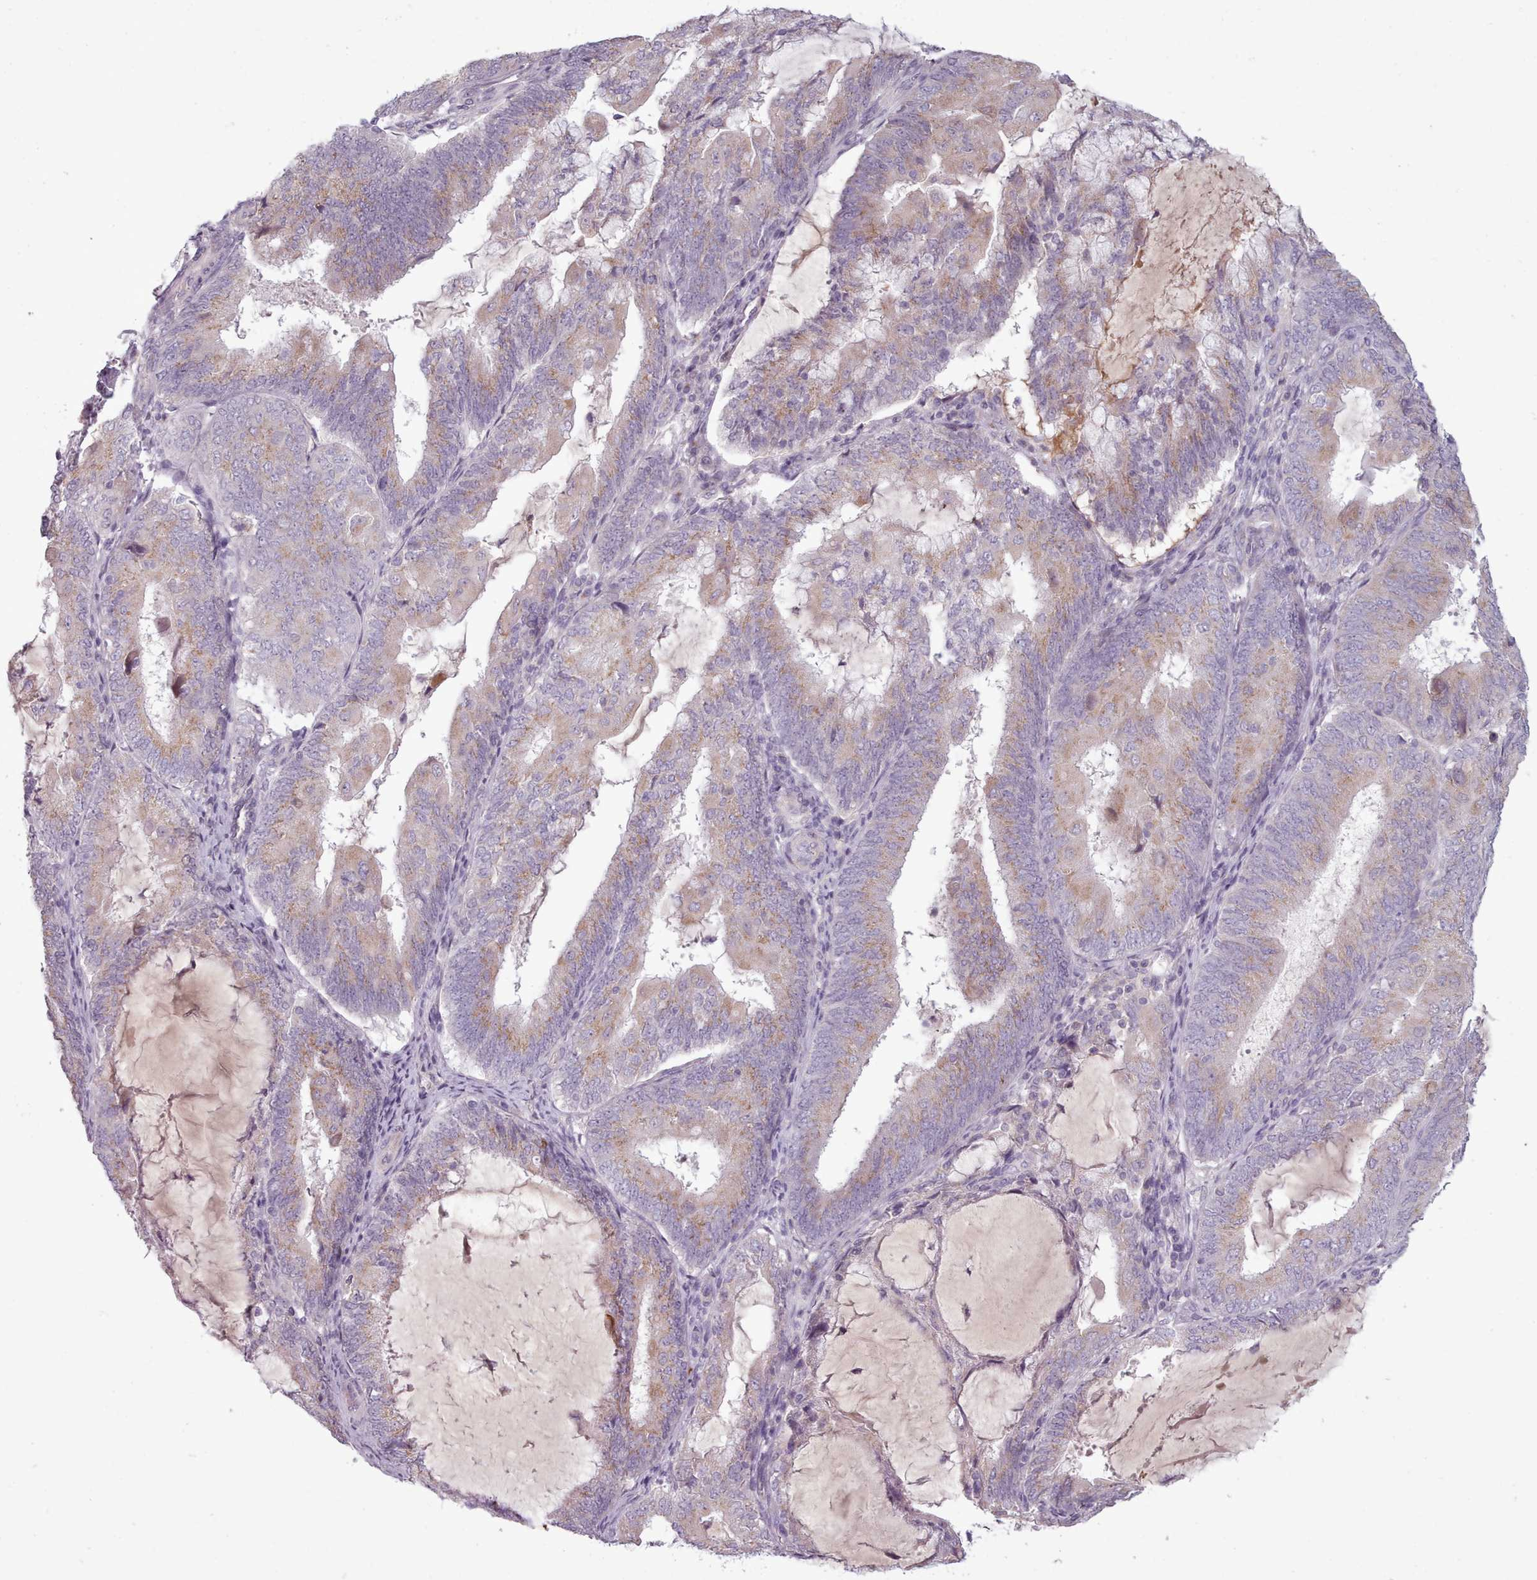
{"staining": {"intensity": "weak", "quantity": "25%-75%", "location": "cytoplasmic/membranous"}, "tissue": "endometrial cancer", "cell_type": "Tumor cells", "image_type": "cancer", "snomed": [{"axis": "morphology", "description": "Adenocarcinoma, NOS"}, {"axis": "topography", "description": "Endometrium"}], "caption": "Tumor cells exhibit low levels of weak cytoplasmic/membranous positivity in about 25%-75% of cells in human endometrial cancer (adenocarcinoma). The protein of interest is stained brown, and the nuclei are stained in blue (DAB IHC with brightfield microscopy, high magnification).", "gene": "LAPTM5", "patient": {"sex": "female", "age": 81}}